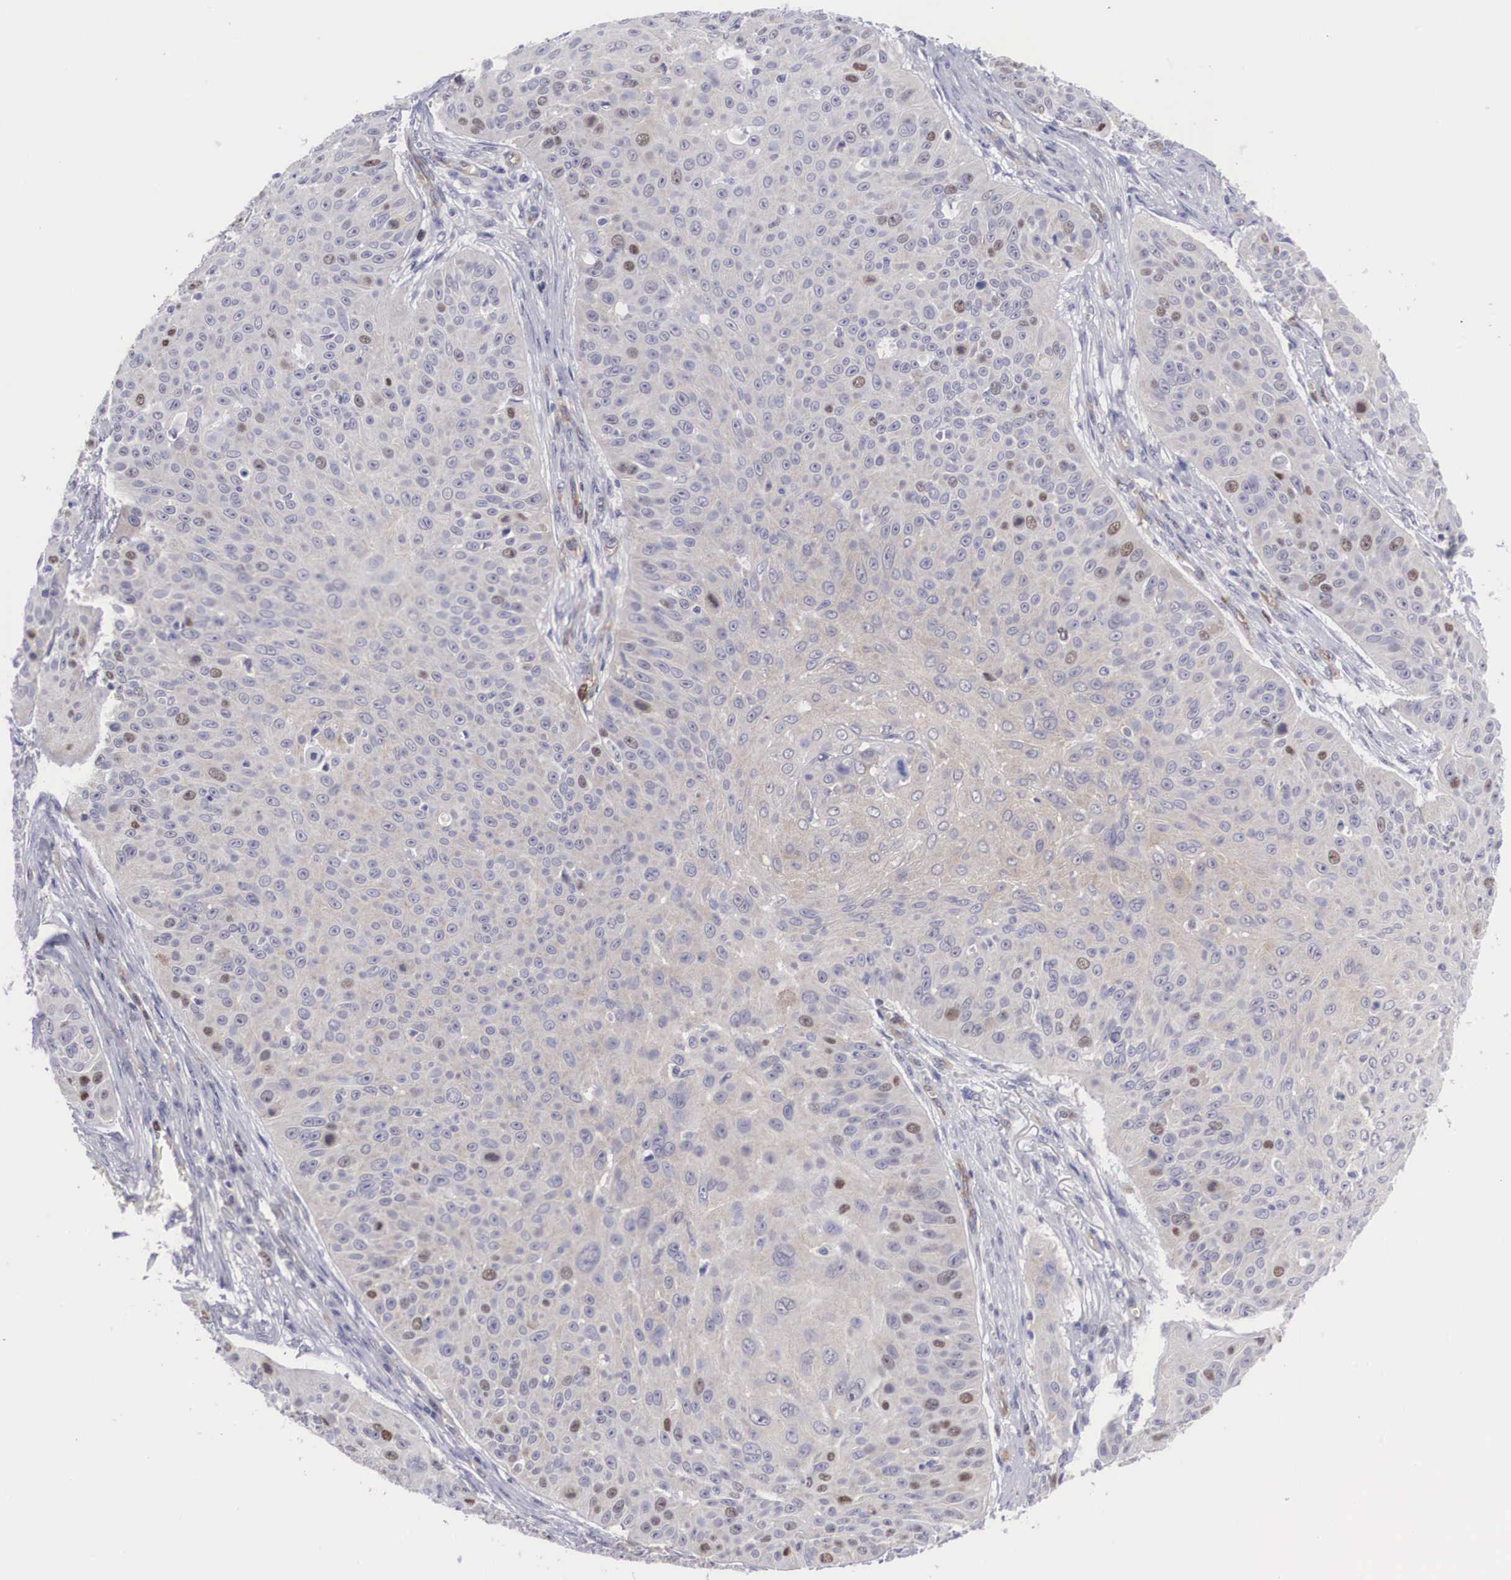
{"staining": {"intensity": "weak", "quantity": "25%-75%", "location": "cytoplasmic/membranous,nuclear"}, "tissue": "skin cancer", "cell_type": "Tumor cells", "image_type": "cancer", "snomed": [{"axis": "morphology", "description": "Squamous cell carcinoma, NOS"}, {"axis": "topography", "description": "Skin"}], "caption": "There is low levels of weak cytoplasmic/membranous and nuclear positivity in tumor cells of skin squamous cell carcinoma, as demonstrated by immunohistochemical staining (brown color).", "gene": "MAST4", "patient": {"sex": "male", "age": 82}}